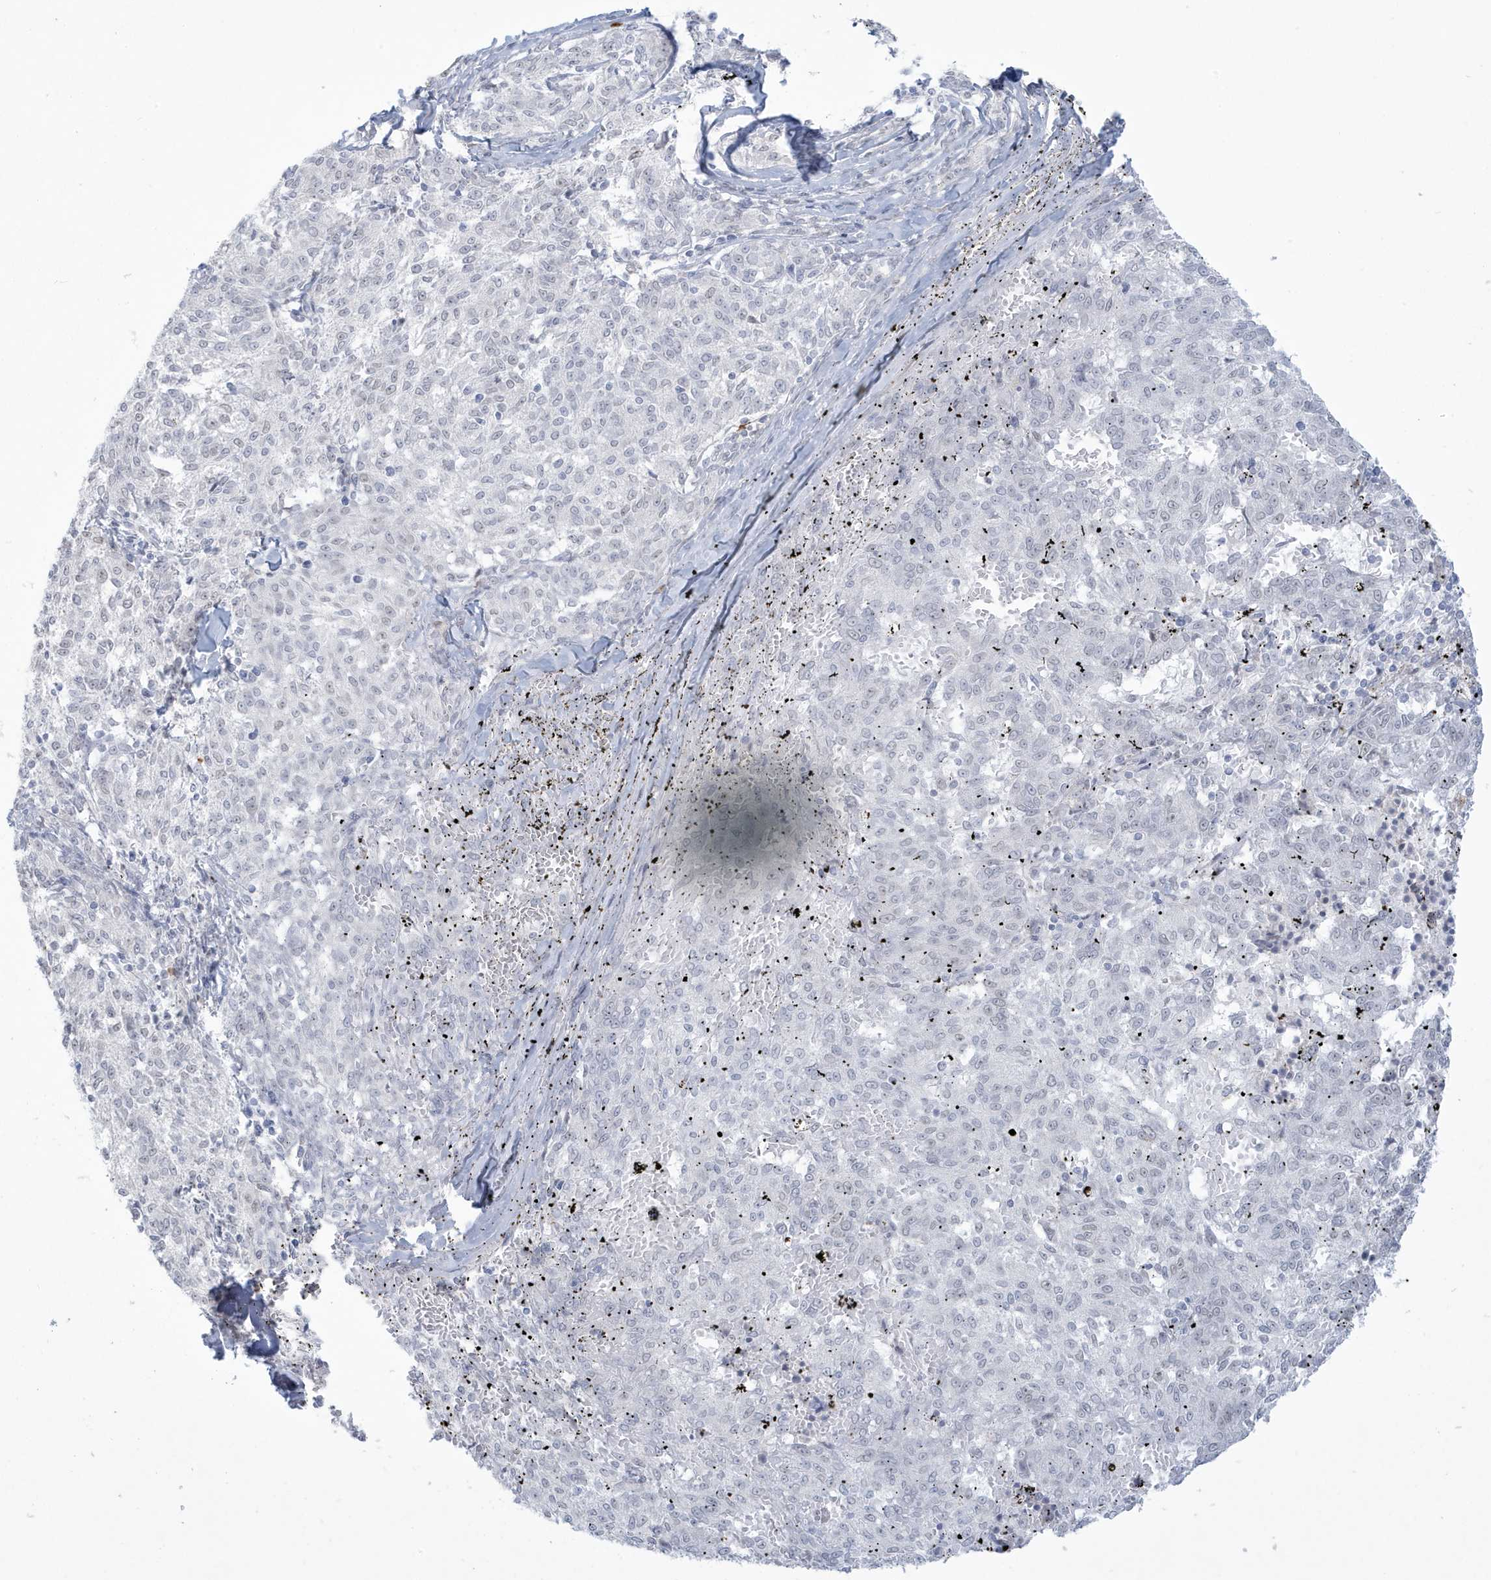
{"staining": {"intensity": "negative", "quantity": "none", "location": "none"}, "tissue": "melanoma", "cell_type": "Tumor cells", "image_type": "cancer", "snomed": [{"axis": "morphology", "description": "Malignant melanoma, NOS"}, {"axis": "topography", "description": "Skin"}], "caption": "This is an immunohistochemistry micrograph of malignant melanoma. There is no positivity in tumor cells.", "gene": "HERC6", "patient": {"sex": "female", "age": 72}}